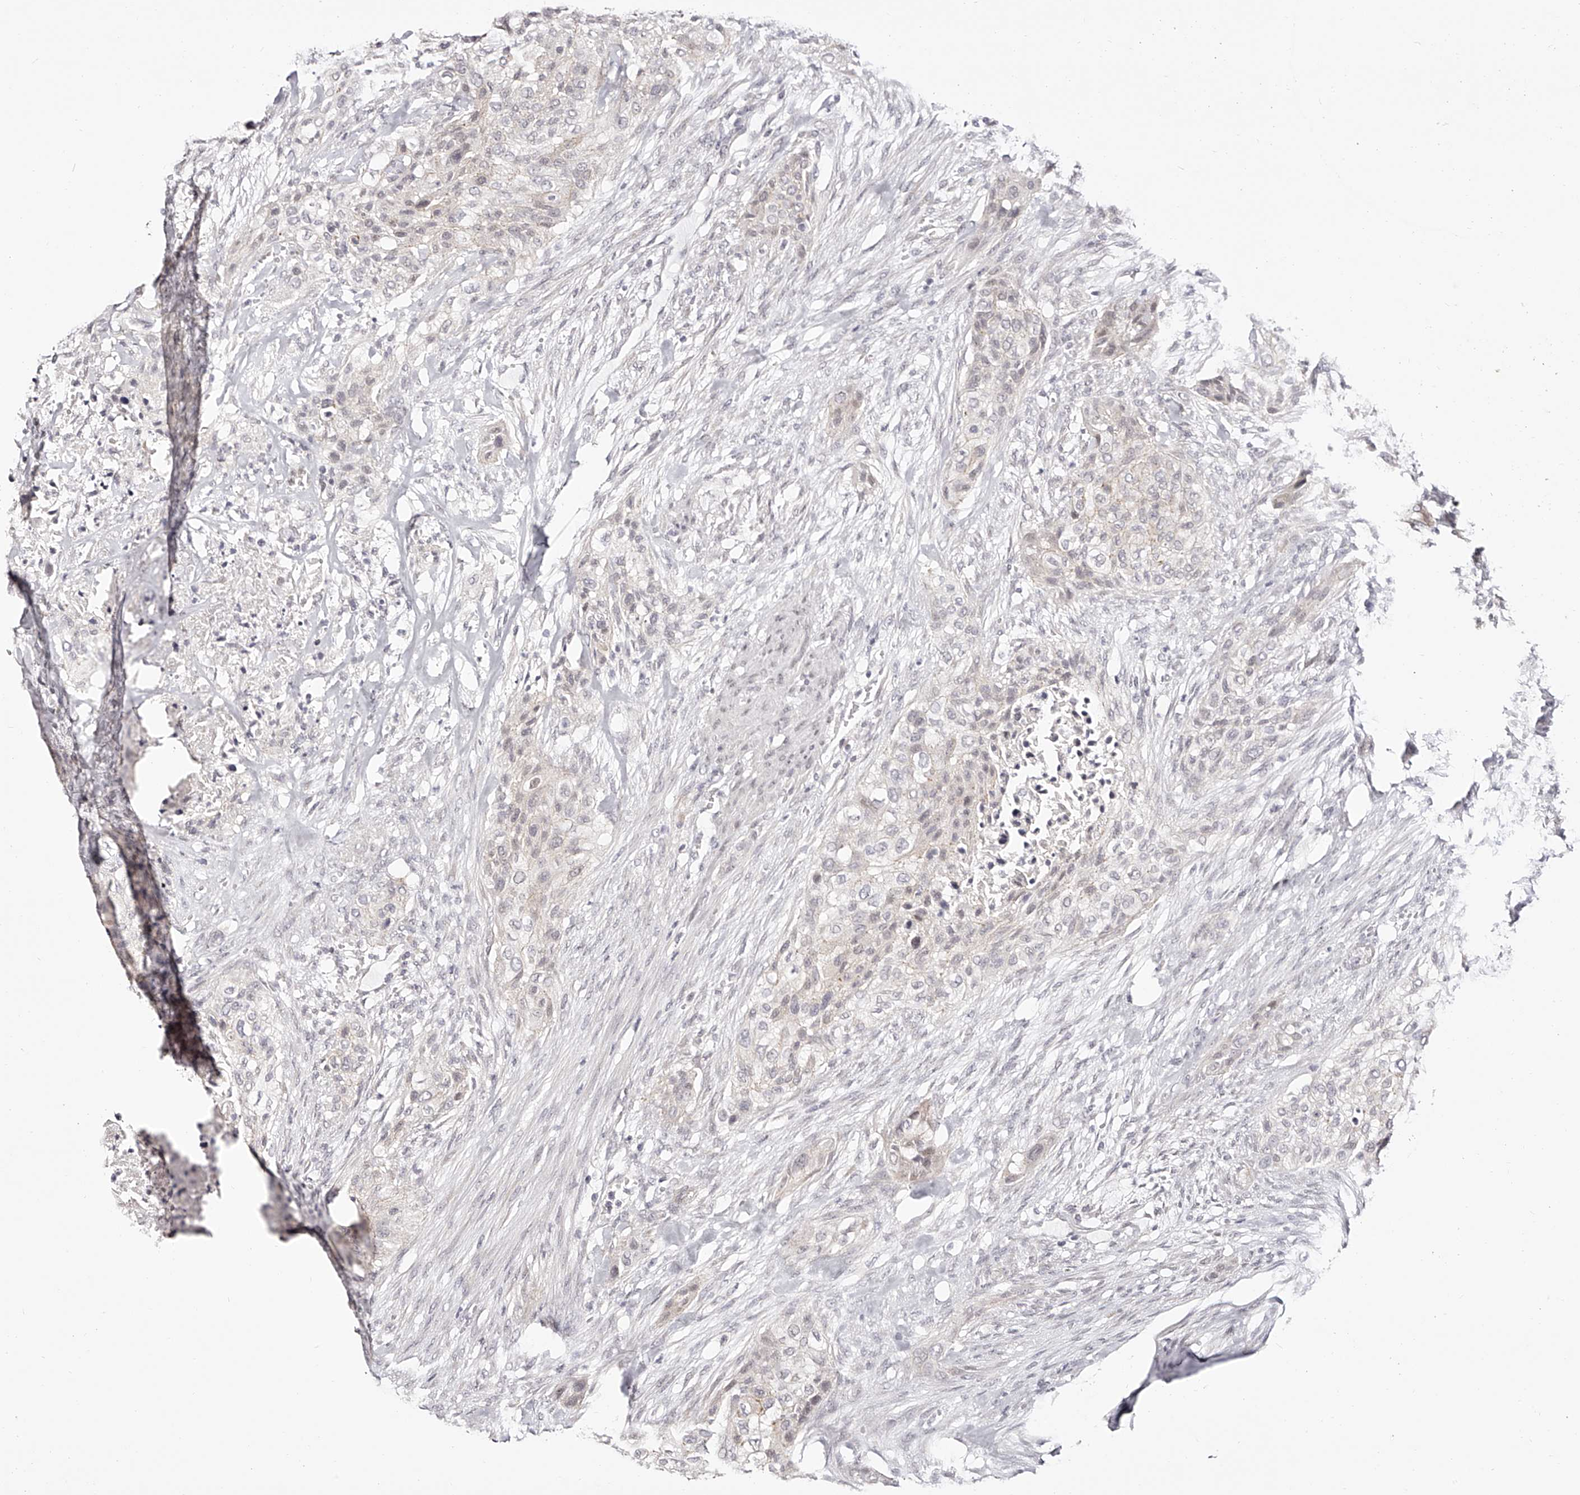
{"staining": {"intensity": "negative", "quantity": "none", "location": "none"}, "tissue": "urothelial cancer", "cell_type": "Tumor cells", "image_type": "cancer", "snomed": [{"axis": "morphology", "description": "Urothelial carcinoma, High grade"}, {"axis": "topography", "description": "Urinary bladder"}], "caption": "Tumor cells are negative for protein expression in human urothelial cancer. (Stains: DAB IHC with hematoxylin counter stain, Microscopy: brightfield microscopy at high magnification).", "gene": "USF3", "patient": {"sex": "male", "age": 35}}